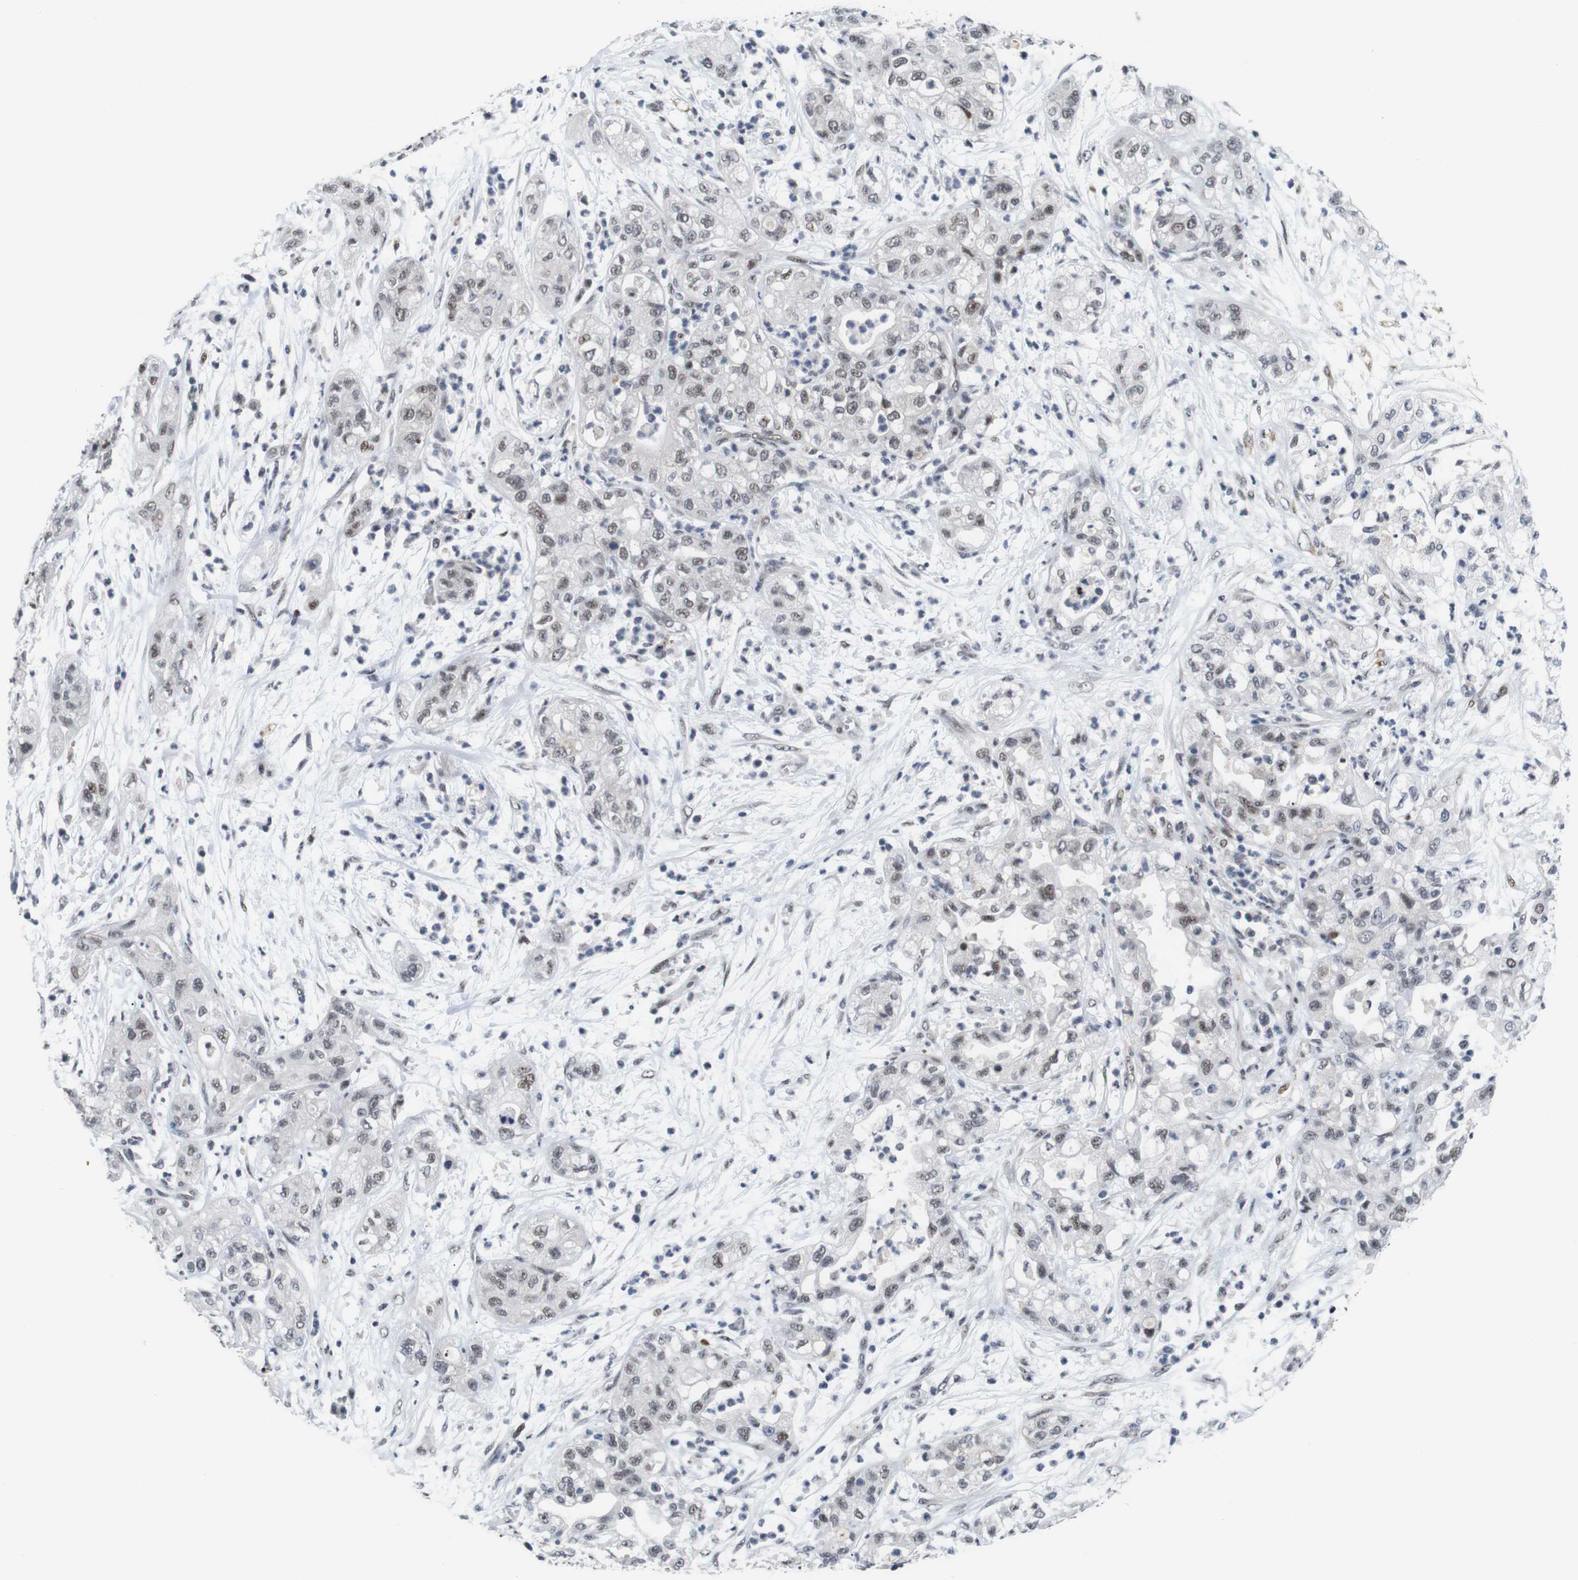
{"staining": {"intensity": "weak", "quantity": ">75%", "location": "nuclear"}, "tissue": "pancreatic cancer", "cell_type": "Tumor cells", "image_type": "cancer", "snomed": [{"axis": "morphology", "description": "Adenocarcinoma, NOS"}, {"axis": "topography", "description": "Pancreas"}], "caption": "Immunohistochemistry of pancreatic cancer (adenocarcinoma) reveals low levels of weak nuclear expression in approximately >75% of tumor cells. Nuclei are stained in blue.", "gene": "EIF4G1", "patient": {"sex": "female", "age": 78}}